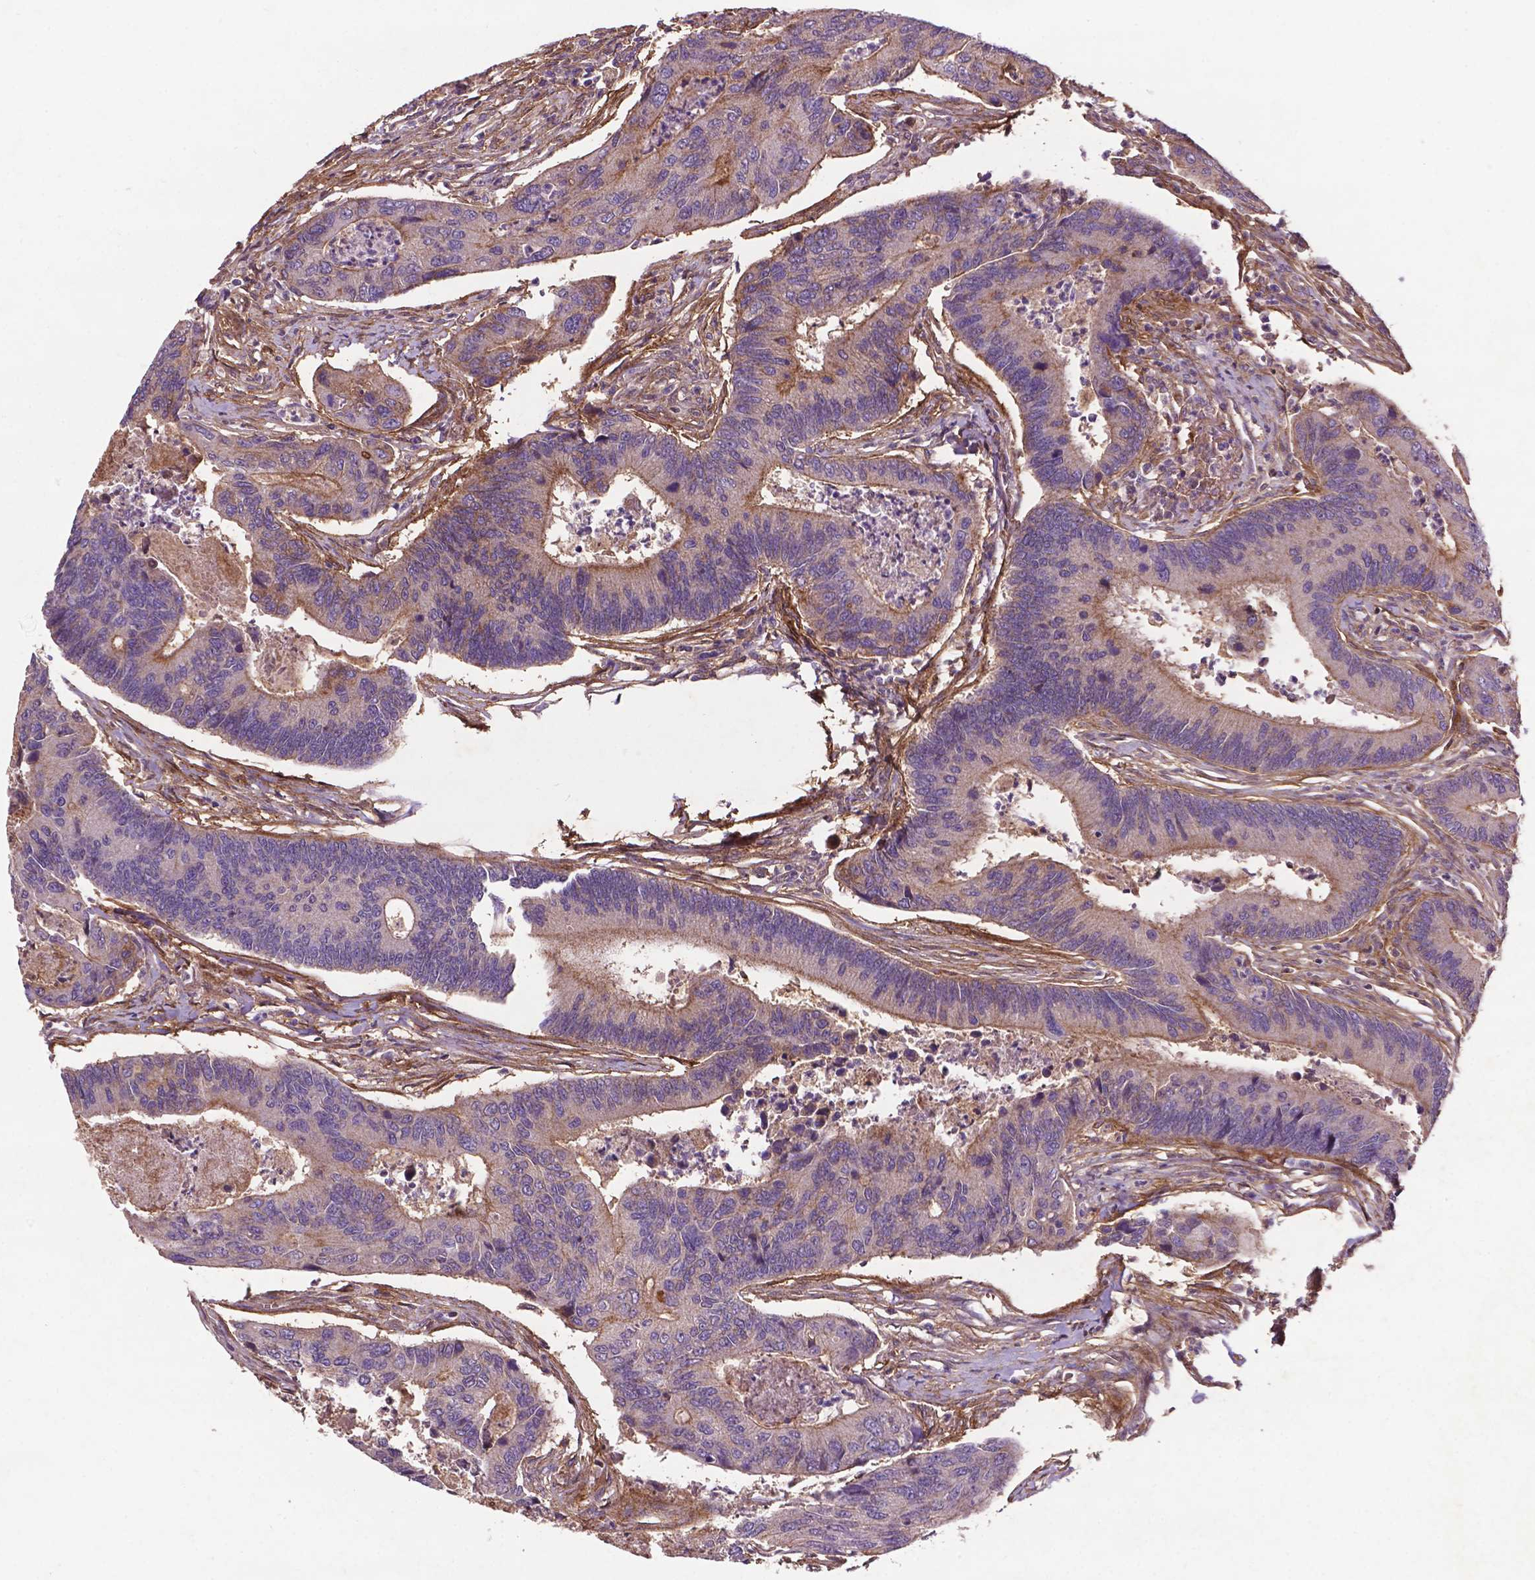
{"staining": {"intensity": "weak", "quantity": "25%-75%", "location": "cytoplasmic/membranous"}, "tissue": "colorectal cancer", "cell_type": "Tumor cells", "image_type": "cancer", "snomed": [{"axis": "morphology", "description": "Adenocarcinoma, NOS"}, {"axis": "topography", "description": "Colon"}], "caption": "A high-resolution micrograph shows immunohistochemistry staining of colorectal adenocarcinoma, which demonstrates weak cytoplasmic/membranous positivity in approximately 25%-75% of tumor cells. Nuclei are stained in blue.", "gene": "RRAS", "patient": {"sex": "female", "age": 67}}